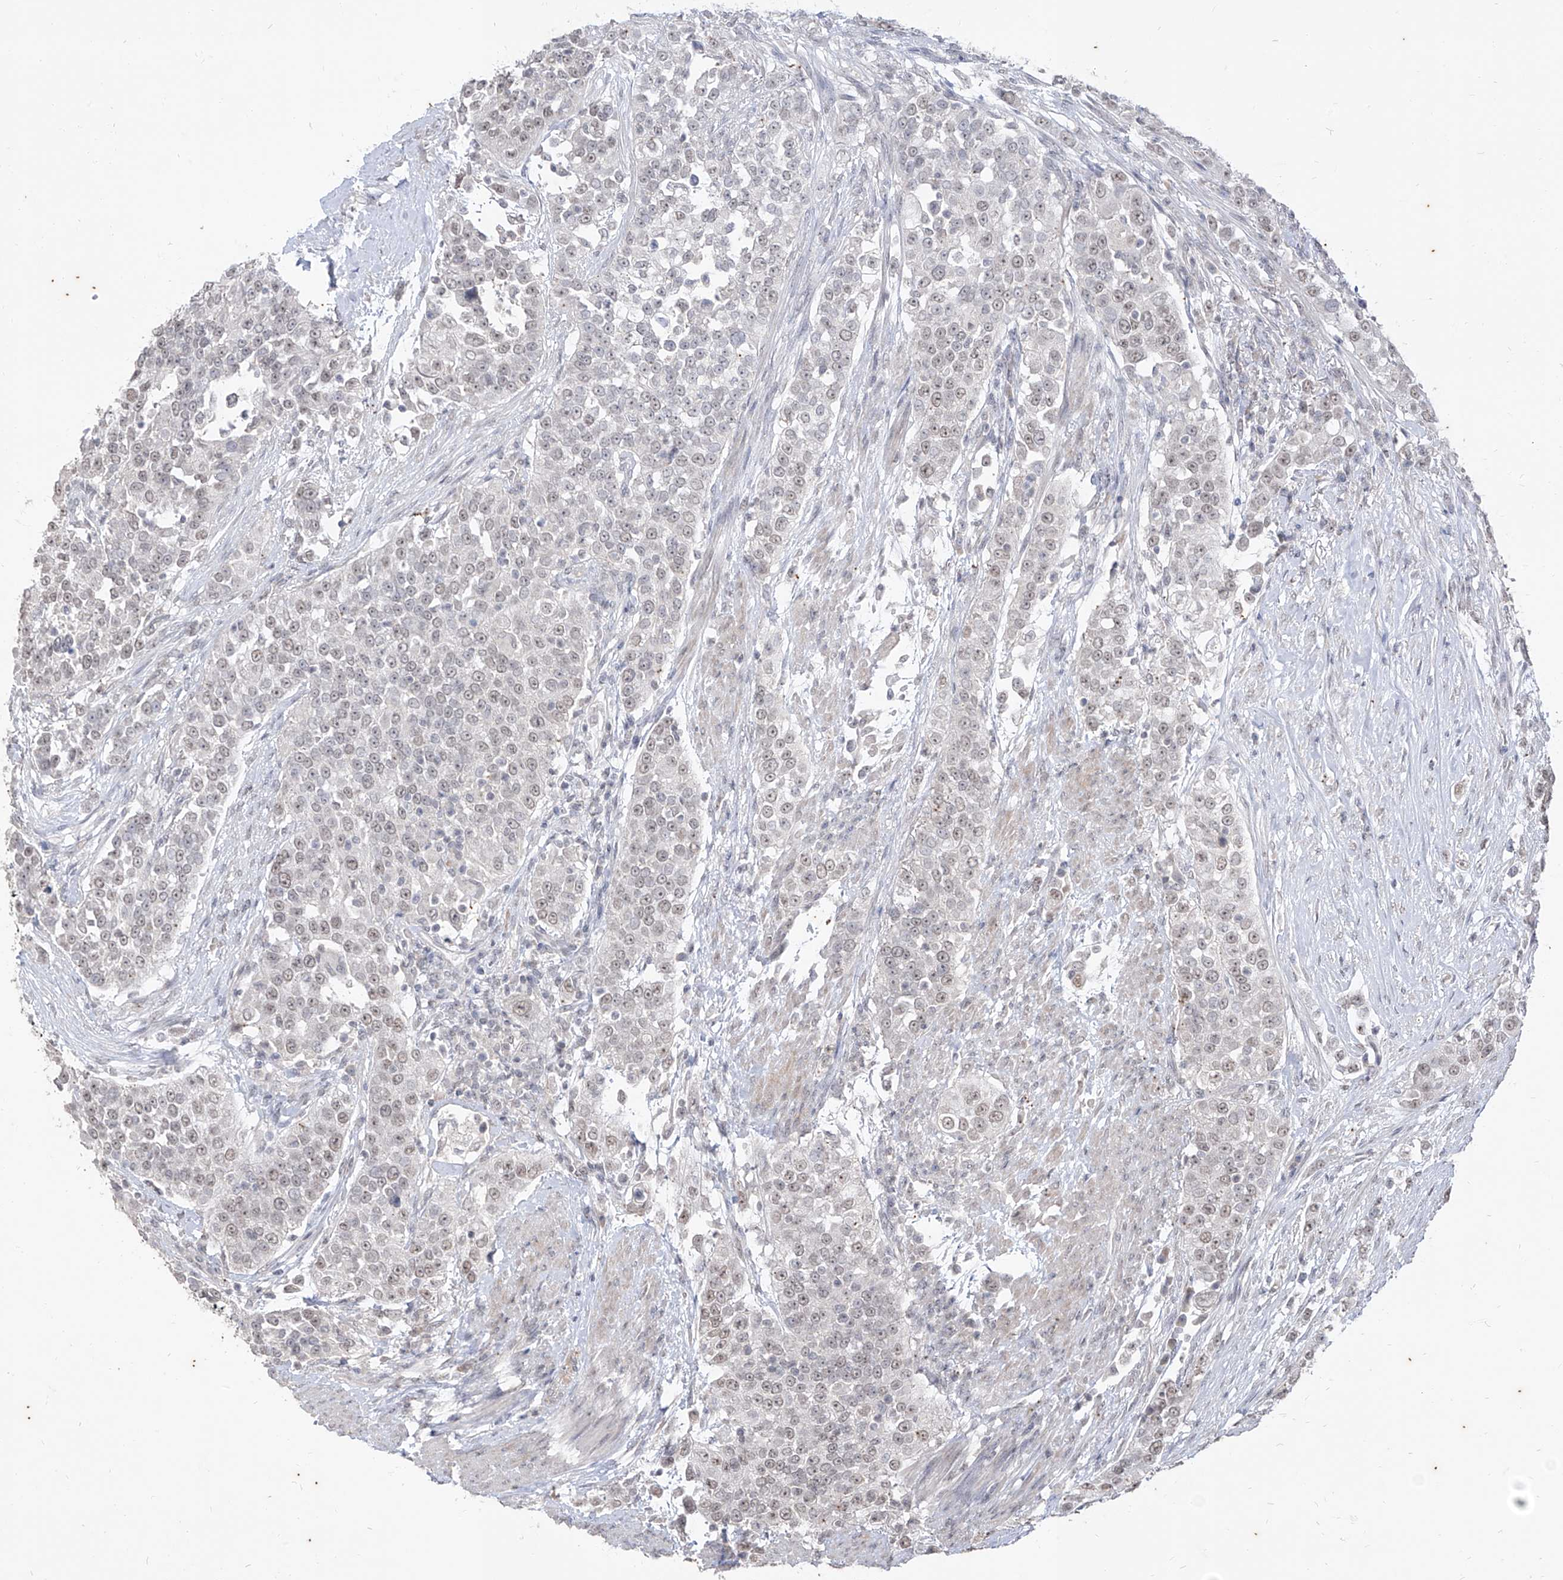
{"staining": {"intensity": "weak", "quantity": "25%-75%", "location": "nuclear"}, "tissue": "urothelial cancer", "cell_type": "Tumor cells", "image_type": "cancer", "snomed": [{"axis": "morphology", "description": "Urothelial carcinoma, High grade"}, {"axis": "topography", "description": "Urinary bladder"}], "caption": "Immunohistochemistry (IHC) micrograph of urothelial cancer stained for a protein (brown), which reveals low levels of weak nuclear positivity in about 25%-75% of tumor cells.", "gene": "PHF20L1", "patient": {"sex": "female", "age": 80}}